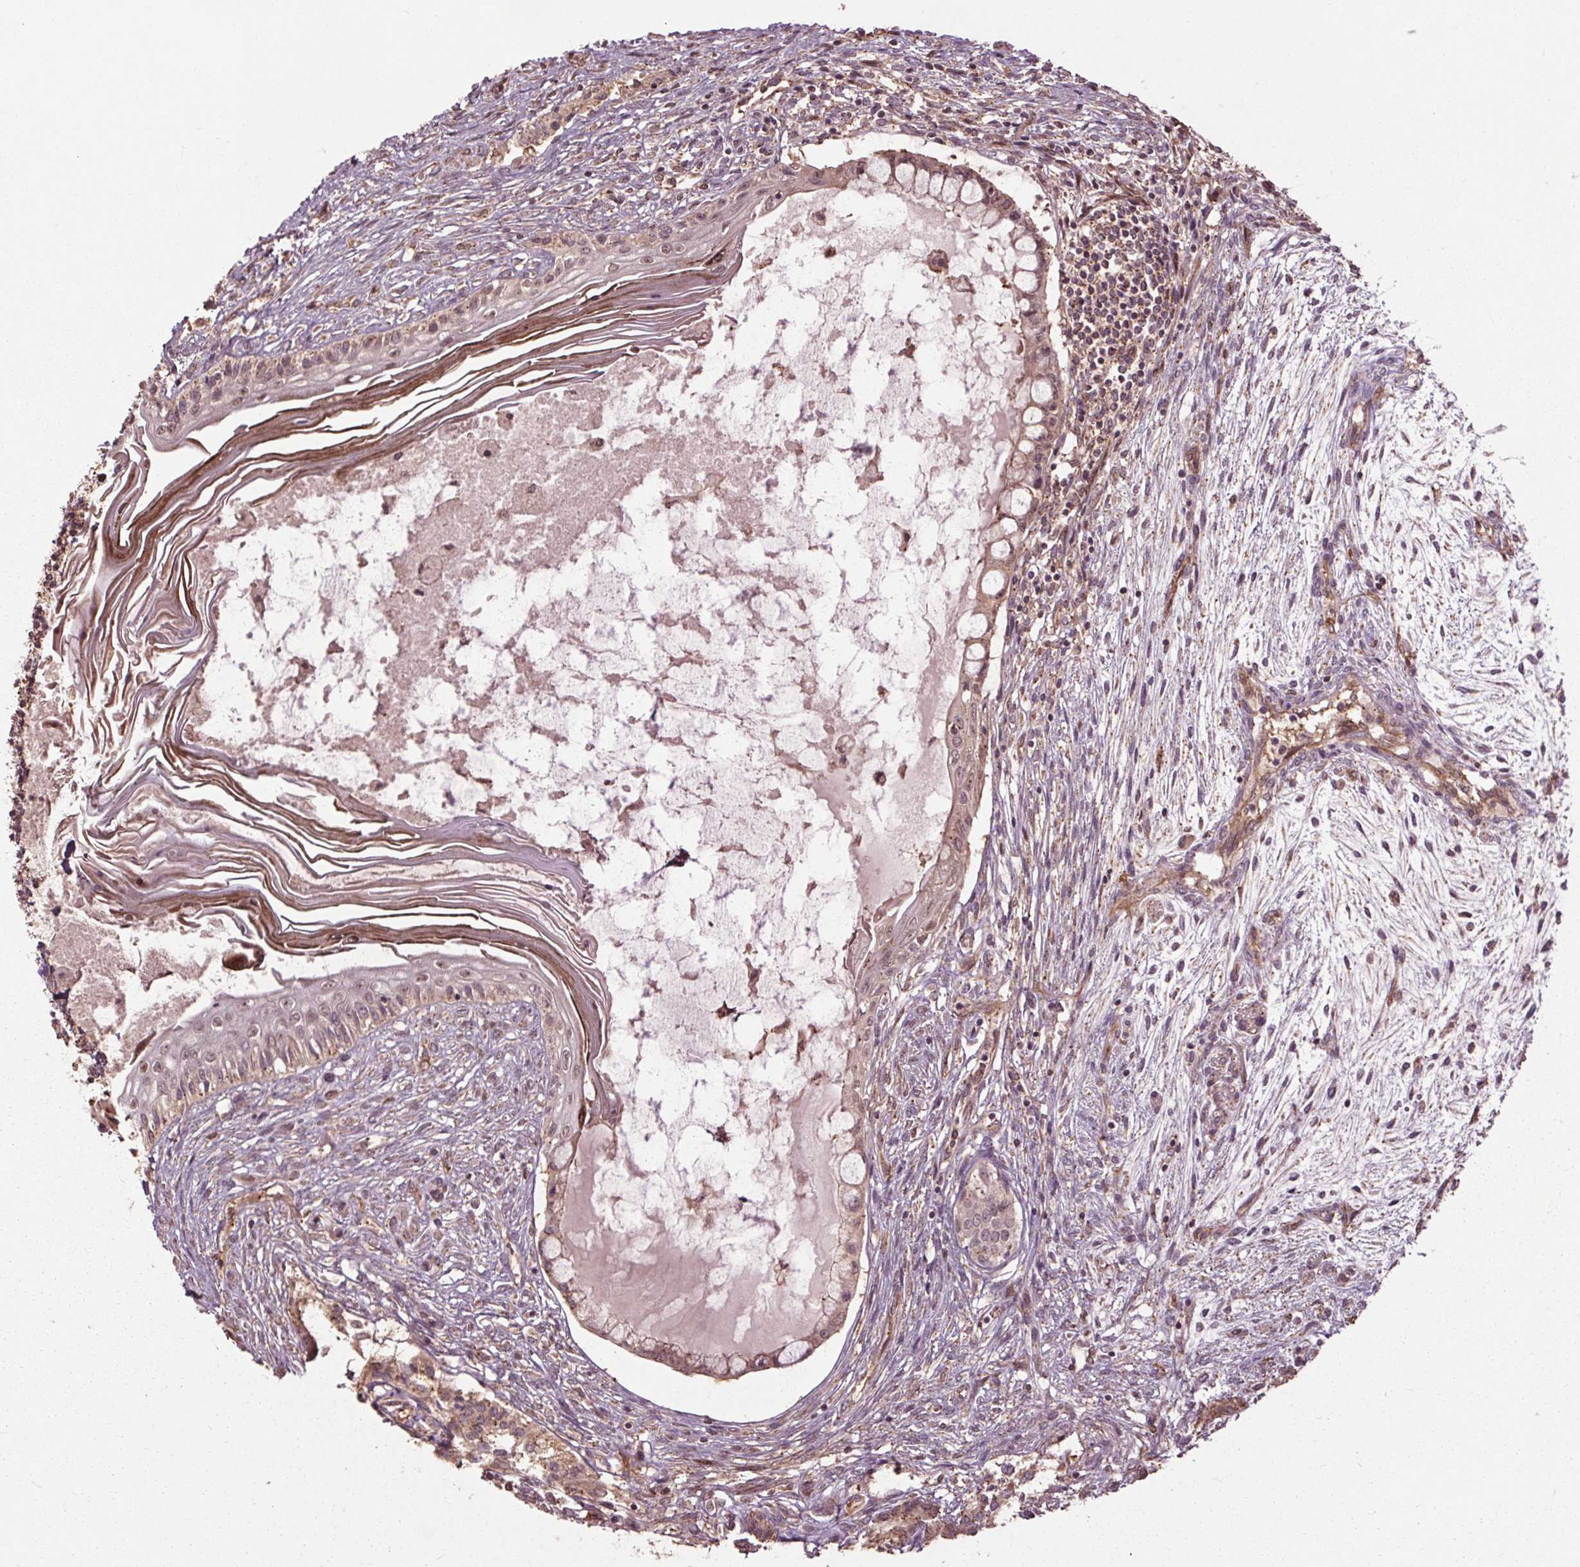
{"staining": {"intensity": "weak", "quantity": ">75%", "location": "cytoplasmic/membranous,nuclear"}, "tissue": "testis cancer", "cell_type": "Tumor cells", "image_type": "cancer", "snomed": [{"axis": "morphology", "description": "Carcinoma, Embryonal, NOS"}, {"axis": "topography", "description": "Testis"}], "caption": "DAB (3,3'-diaminobenzidine) immunohistochemical staining of testis embryonal carcinoma demonstrates weak cytoplasmic/membranous and nuclear protein staining in approximately >75% of tumor cells.", "gene": "CEP95", "patient": {"sex": "male", "age": 37}}